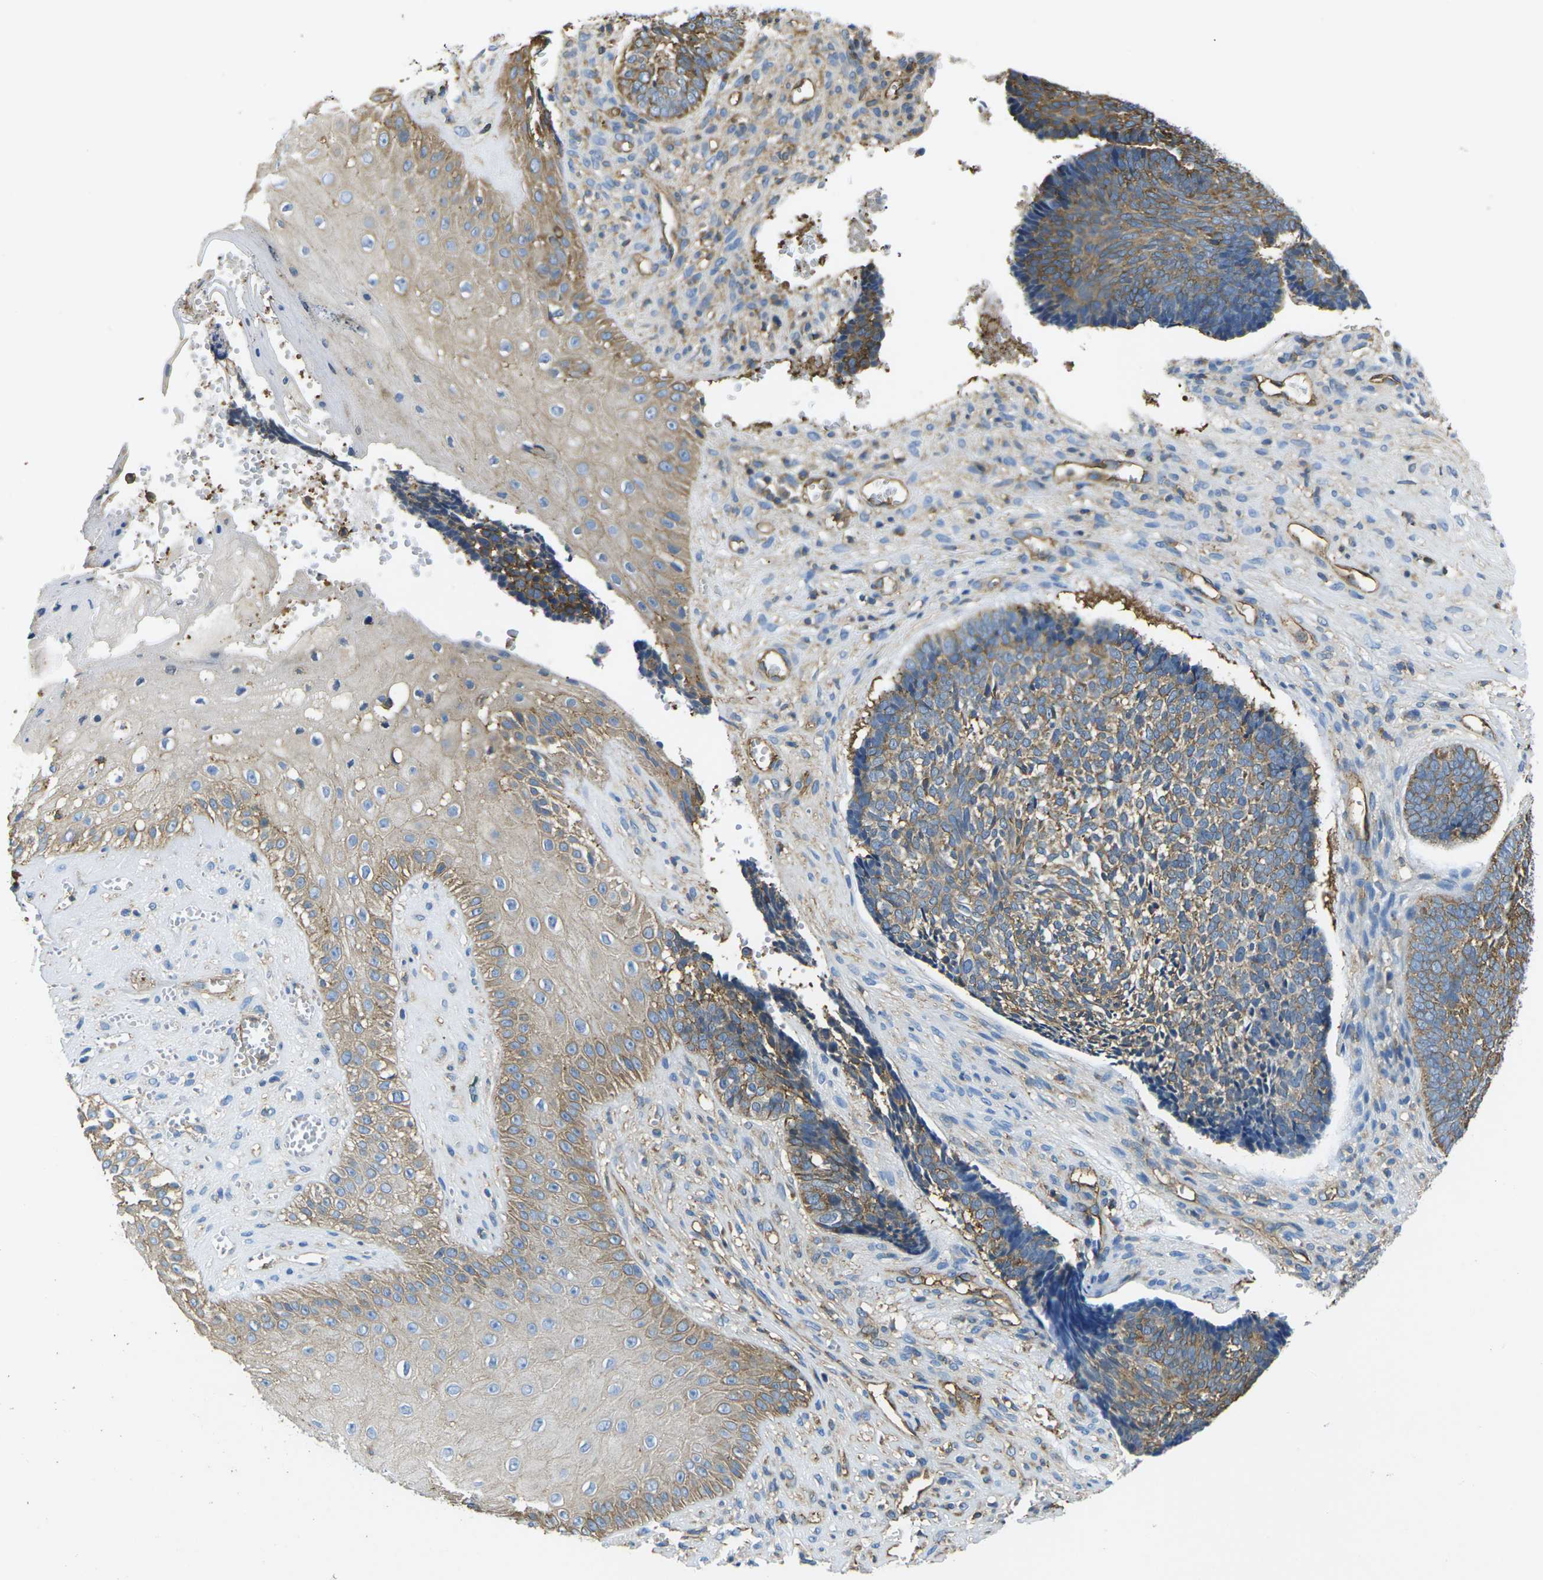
{"staining": {"intensity": "moderate", "quantity": ">75%", "location": "cytoplasmic/membranous"}, "tissue": "skin cancer", "cell_type": "Tumor cells", "image_type": "cancer", "snomed": [{"axis": "morphology", "description": "Basal cell carcinoma"}, {"axis": "topography", "description": "Skin"}], "caption": "Skin cancer (basal cell carcinoma) stained with IHC displays moderate cytoplasmic/membranous expression in about >75% of tumor cells.", "gene": "FAM110D", "patient": {"sex": "male", "age": 84}}